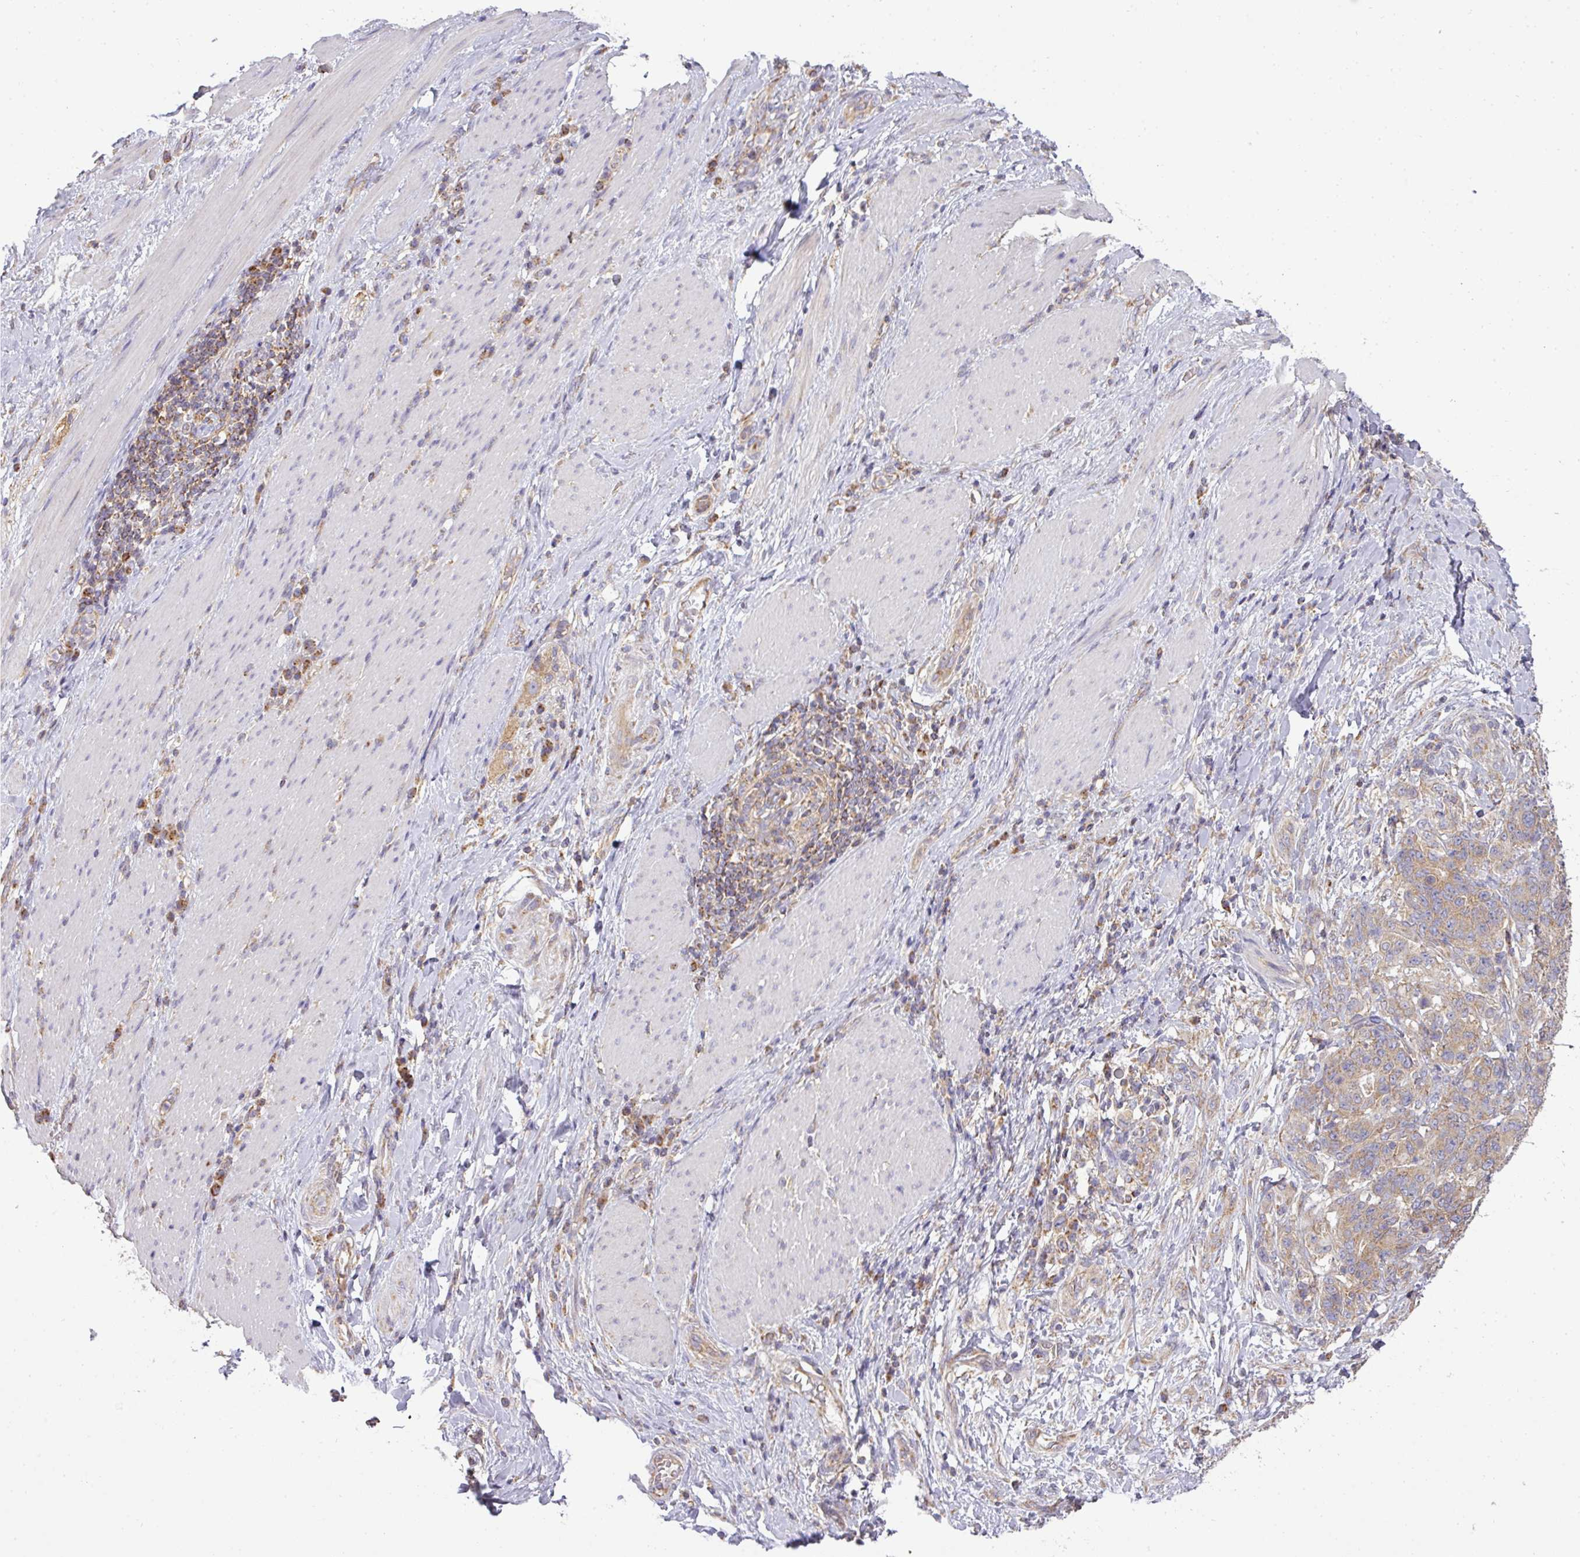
{"staining": {"intensity": "weak", "quantity": ">75%", "location": "cytoplasmic/membranous"}, "tissue": "stomach cancer", "cell_type": "Tumor cells", "image_type": "cancer", "snomed": [{"axis": "morphology", "description": "Normal tissue, NOS"}, {"axis": "morphology", "description": "Adenocarcinoma, NOS"}, {"axis": "topography", "description": "Stomach"}], "caption": "Immunohistochemistry histopathology image of adenocarcinoma (stomach) stained for a protein (brown), which shows low levels of weak cytoplasmic/membranous positivity in approximately >75% of tumor cells.", "gene": "ZNF211", "patient": {"sex": "female", "age": 64}}